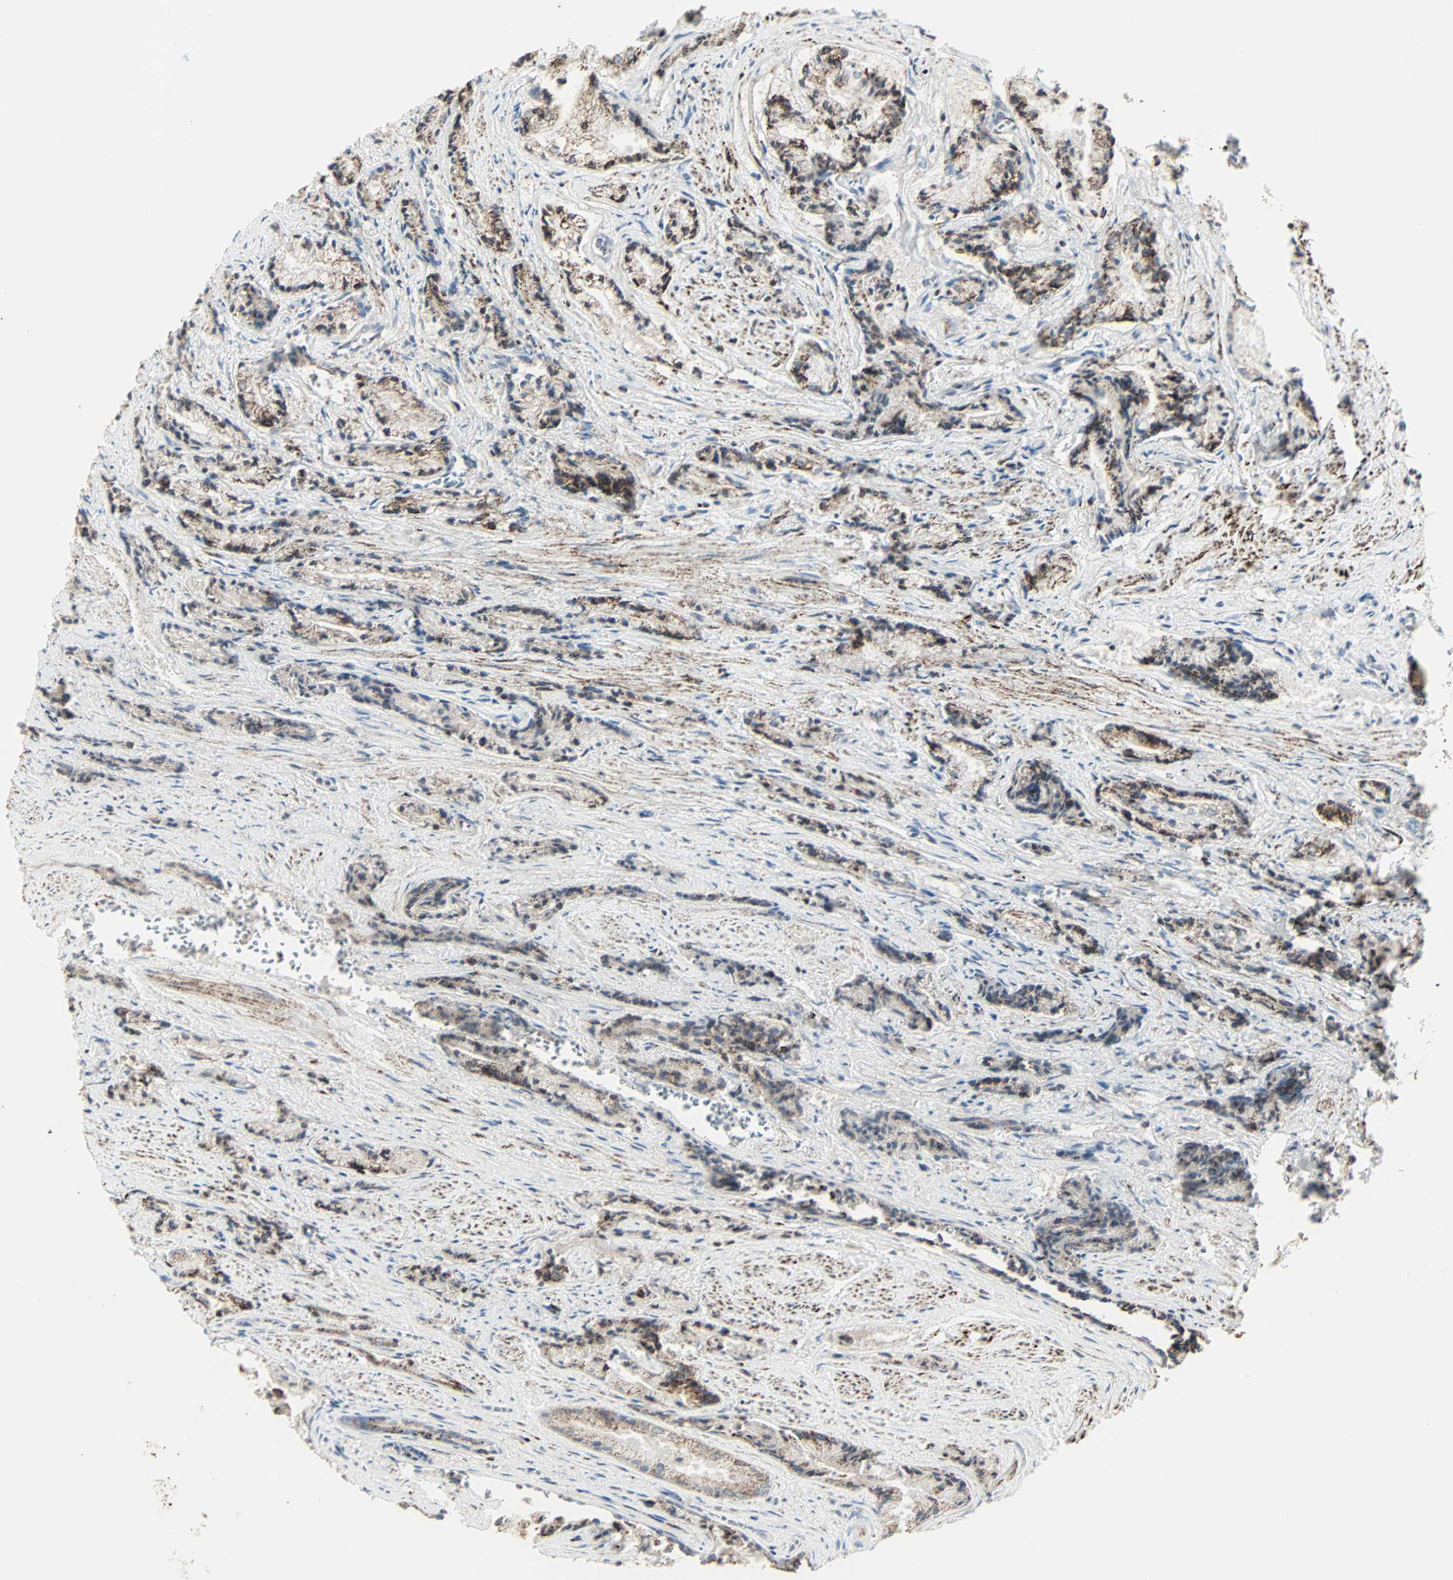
{"staining": {"intensity": "strong", "quantity": ">75%", "location": "cytoplasmic/membranous"}, "tissue": "prostate cancer", "cell_type": "Tumor cells", "image_type": "cancer", "snomed": [{"axis": "morphology", "description": "Adenocarcinoma, Low grade"}, {"axis": "topography", "description": "Prostate"}], "caption": "A high amount of strong cytoplasmic/membranous positivity is identified in about >75% of tumor cells in low-grade adenocarcinoma (prostate) tissue. (DAB (3,3'-diaminobenzidine) IHC with brightfield microscopy, high magnification).", "gene": "IDH2", "patient": {"sex": "male", "age": 60}}